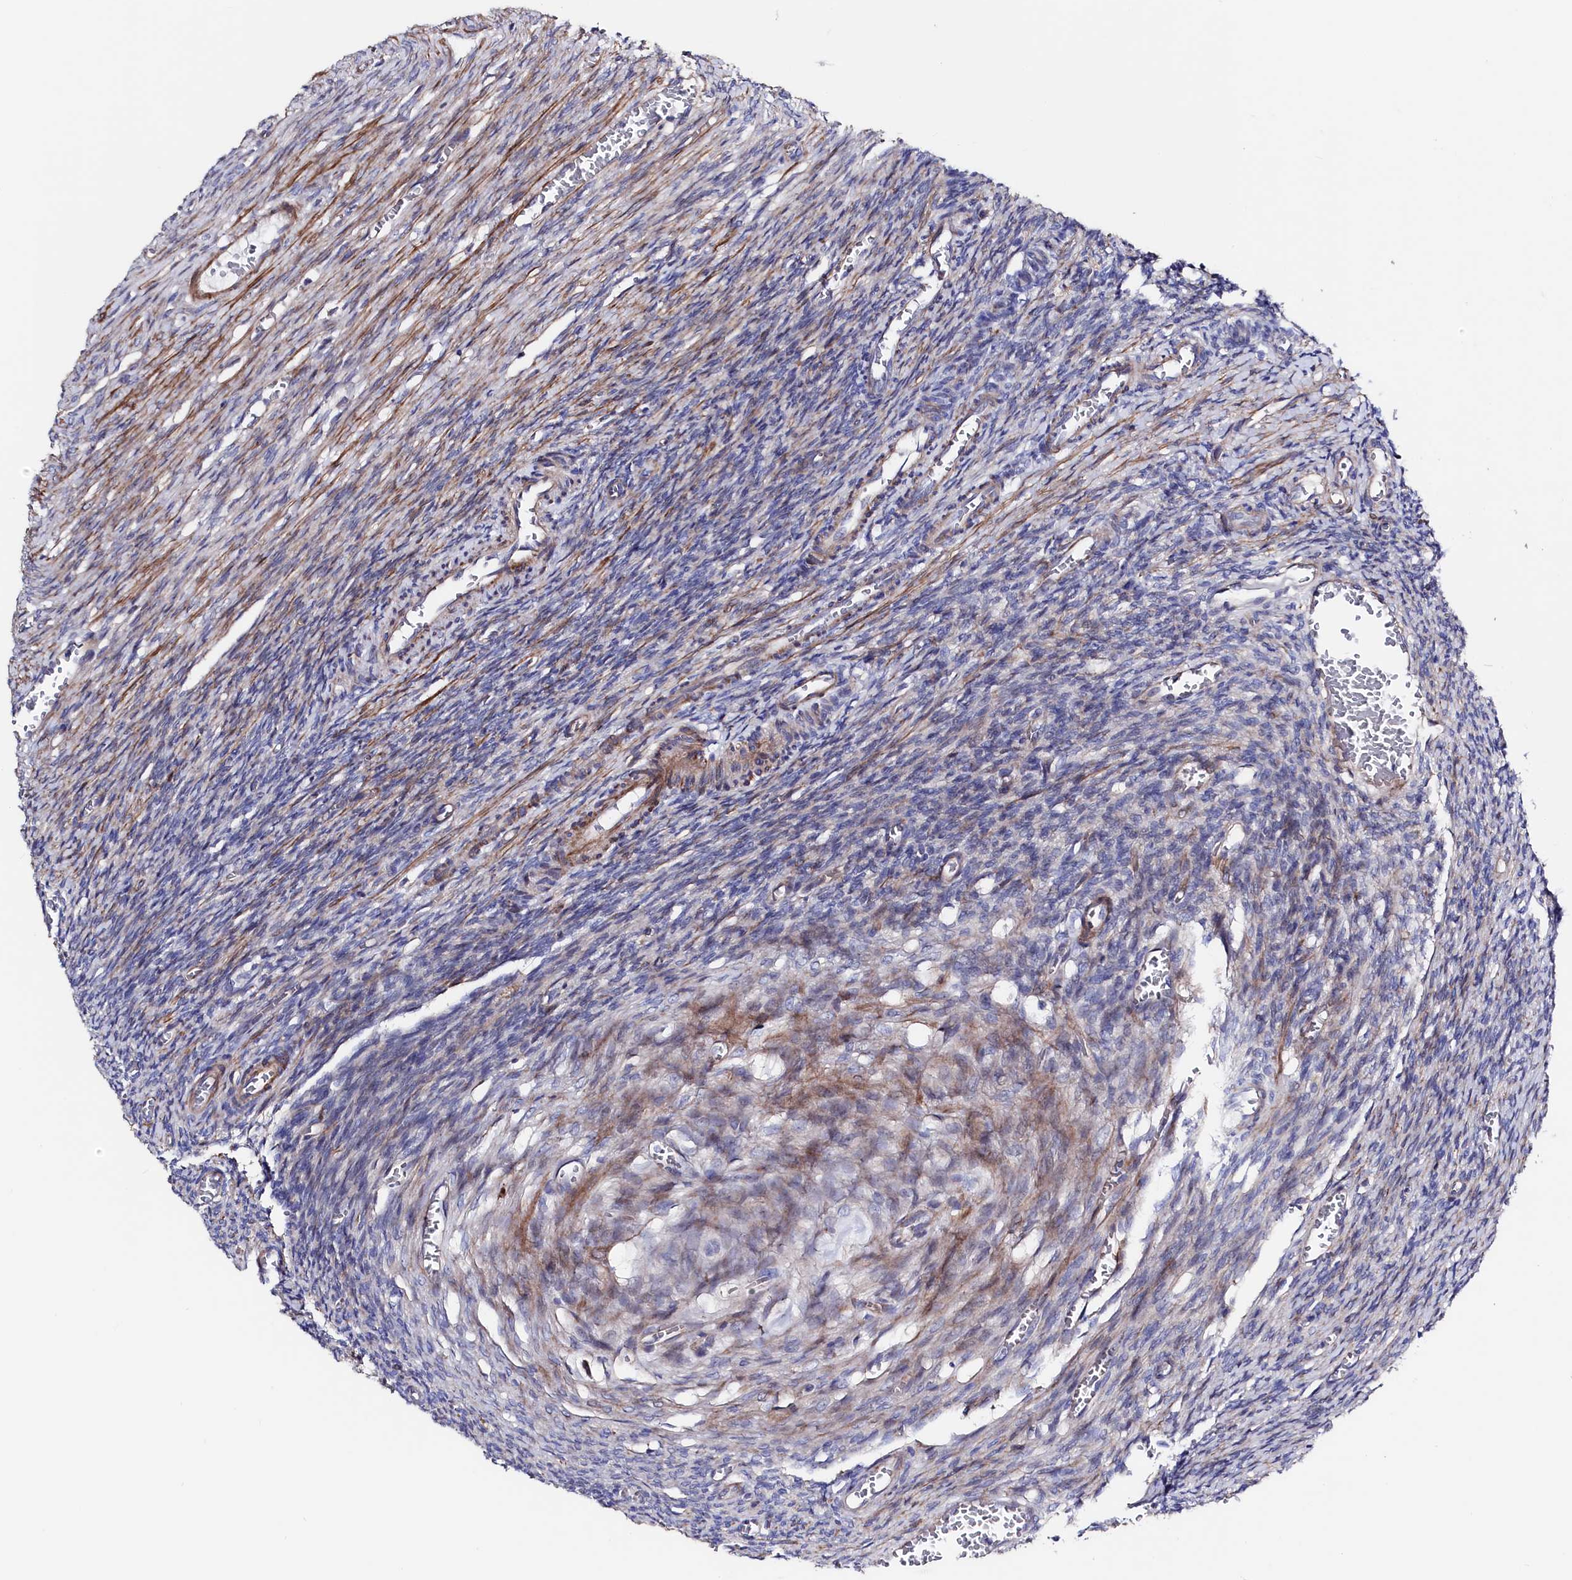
{"staining": {"intensity": "negative", "quantity": "none", "location": "none"}, "tissue": "ovary", "cell_type": "Ovarian stroma cells", "image_type": "normal", "snomed": [{"axis": "morphology", "description": "Normal tissue, NOS"}, {"axis": "topography", "description": "Ovary"}], "caption": "Ovarian stroma cells are negative for brown protein staining in benign ovary. The staining was performed using DAB to visualize the protein expression in brown, while the nuclei were stained in blue with hematoxylin (Magnification: 20x).", "gene": "WNT8A", "patient": {"sex": "female", "age": 27}}